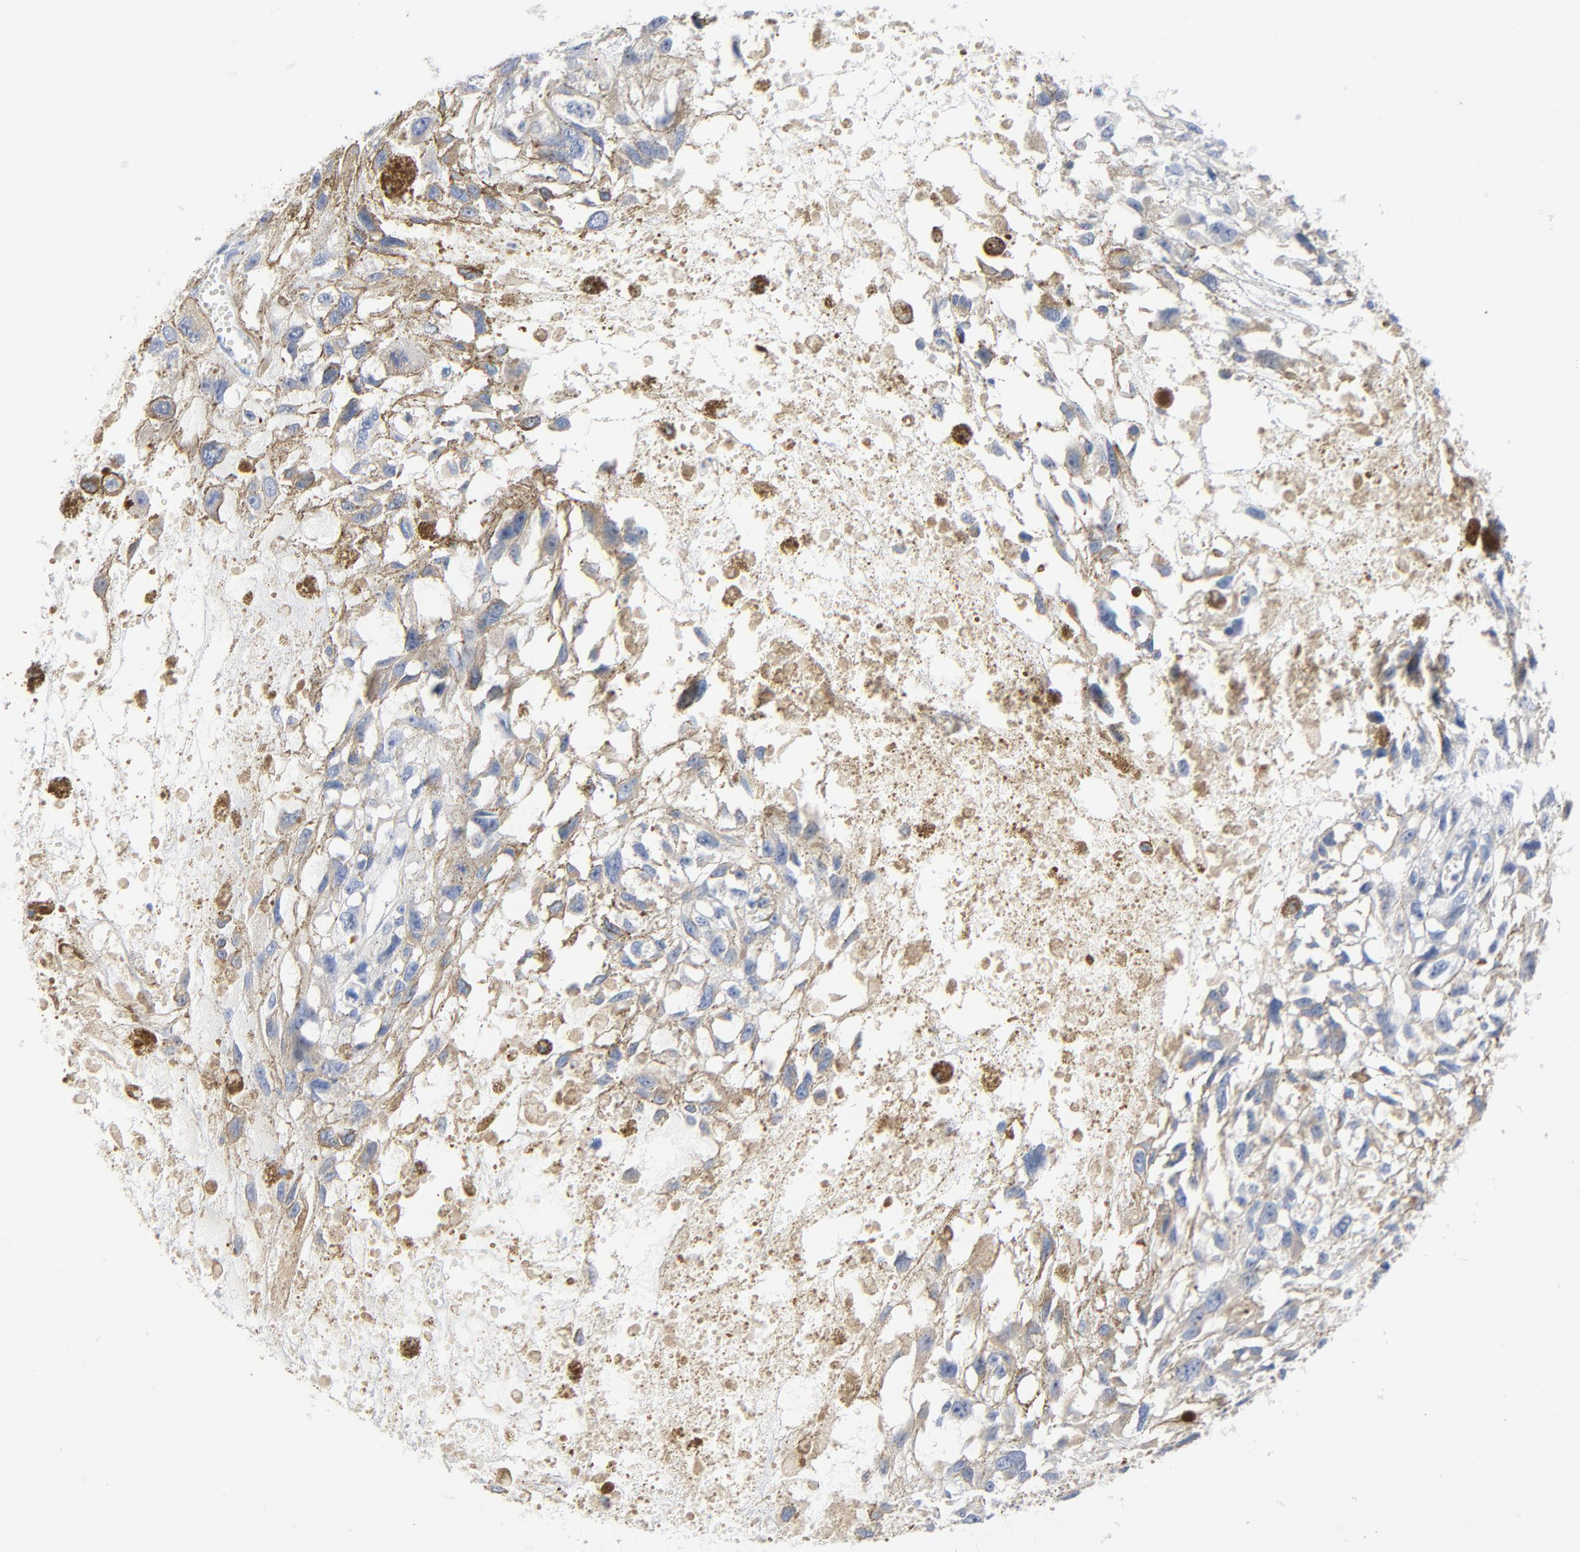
{"staining": {"intensity": "negative", "quantity": "none", "location": "none"}, "tissue": "melanoma", "cell_type": "Tumor cells", "image_type": "cancer", "snomed": [{"axis": "morphology", "description": "Malignant melanoma, Metastatic site"}, {"axis": "topography", "description": "Lymph node"}], "caption": "This micrograph is of malignant melanoma (metastatic site) stained with IHC to label a protein in brown with the nuclei are counter-stained blue. There is no staining in tumor cells. (DAB immunohistochemistry (IHC) visualized using brightfield microscopy, high magnification).", "gene": "GZMB", "patient": {"sex": "male", "age": 59}}